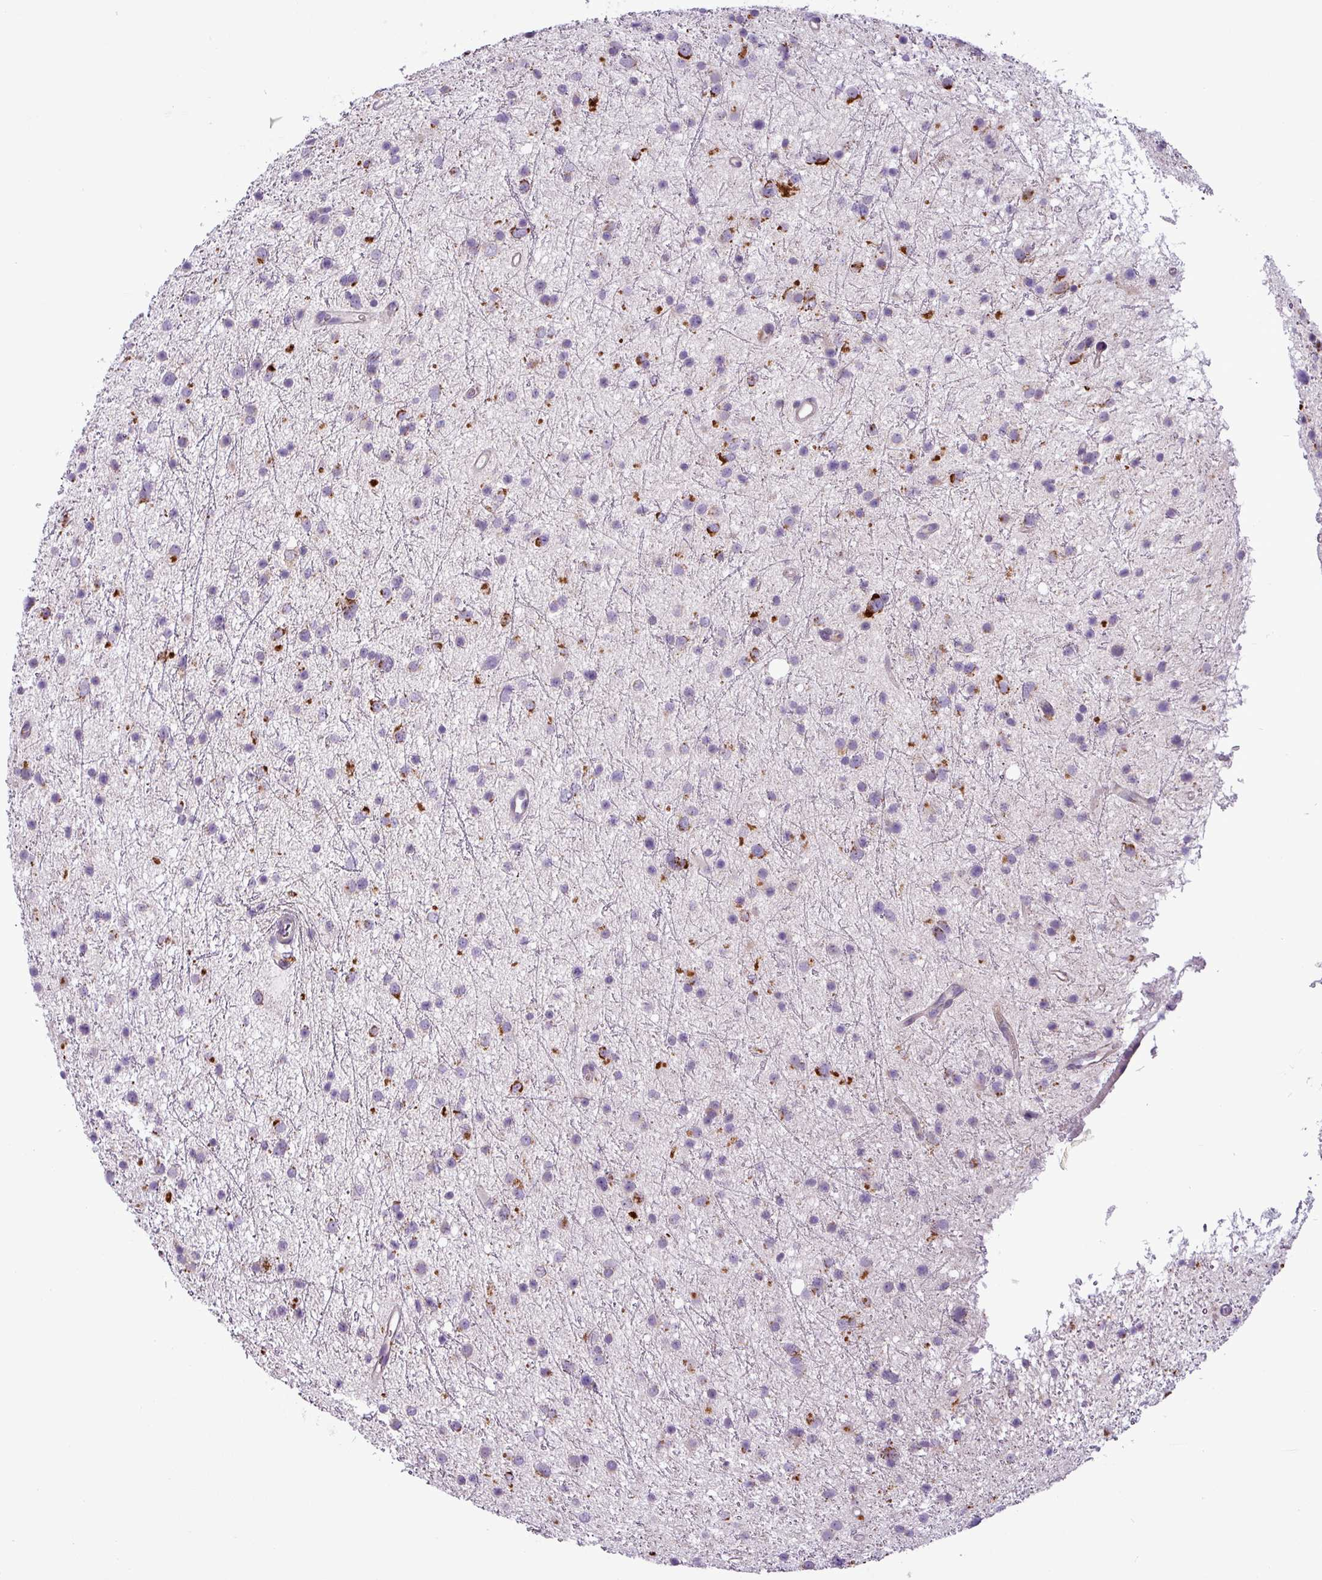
{"staining": {"intensity": "moderate", "quantity": "25%-75%", "location": "cytoplasmic/membranous"}, "tissue": "glioma", "cell_type": "Tumor cells", "image_type": "cancer", "snomed": [{"axis": "morphology", "description": "Glioma, malignant, Low grade"}, {"axis": "topography", "description": "Cerebral cortex"}], "caption": "Malignant glioma (low-grade) stained for a protein (brown) demonstrates moderate cytoplasmic/membranous positive expression in approximately 25%-75% of tumor cells.", "gene": "PNMA6A", "patient": {"sex": "female", "age": 39}}